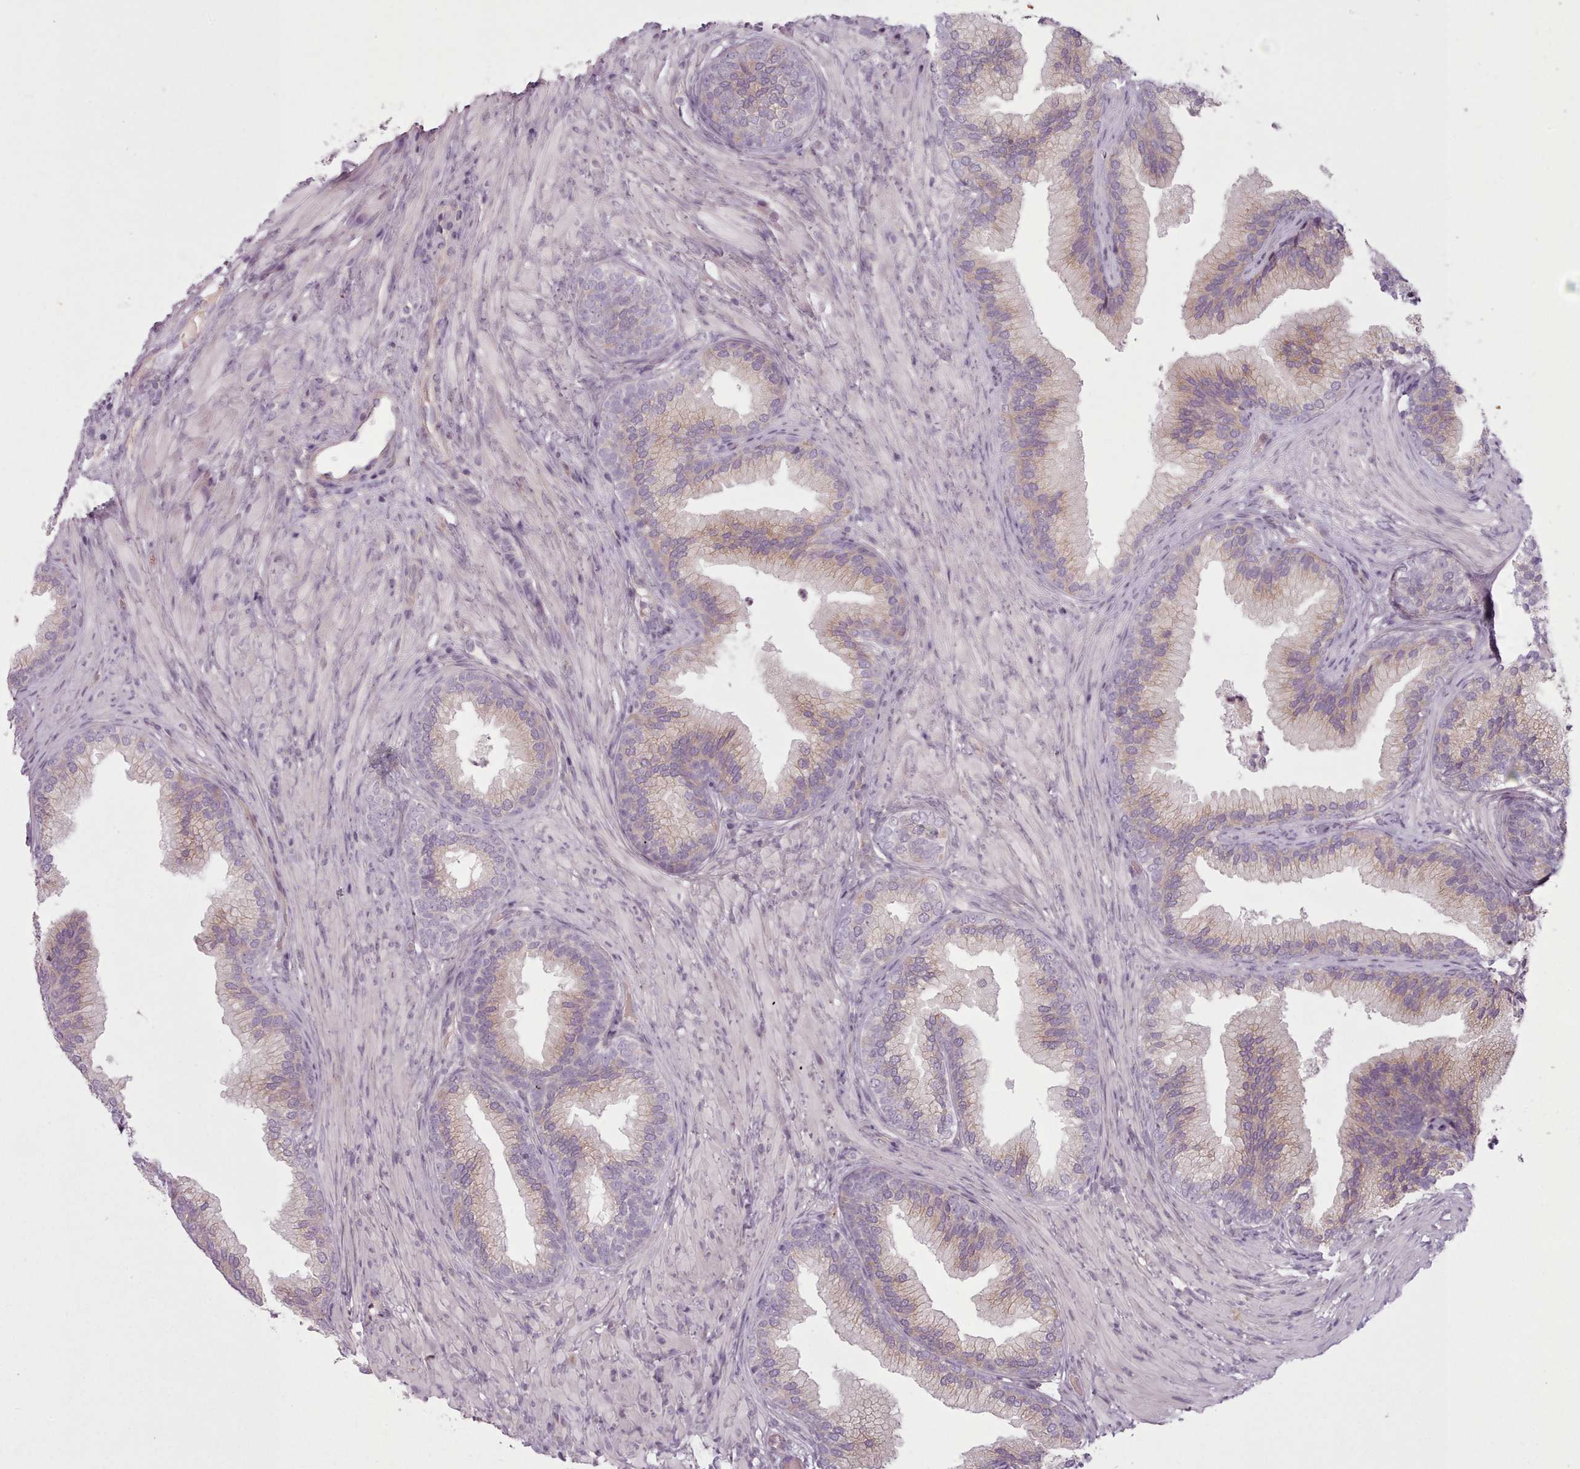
{"staining": {"intensity": "weak", "quantity": "25%-75%", "location": "cytoplasmic/membranous"}, "tissue": "prostate", "cell_type": "Glandular cells", "image_type": "normal", "snomed": [{"axis": "morphology", "description": "Normal tissue, NOS"}, {"axis": "topography", "description": "Prostate"}], "caption": "Immunohistochemistry (DAB) staining of normal human prostate exhibits weak cytoplasmic/membranous protein staining in about 25%-75% of glandular cells.", "gene": "LAPTM5", "patient": {"sex": "male", "age": 76}}